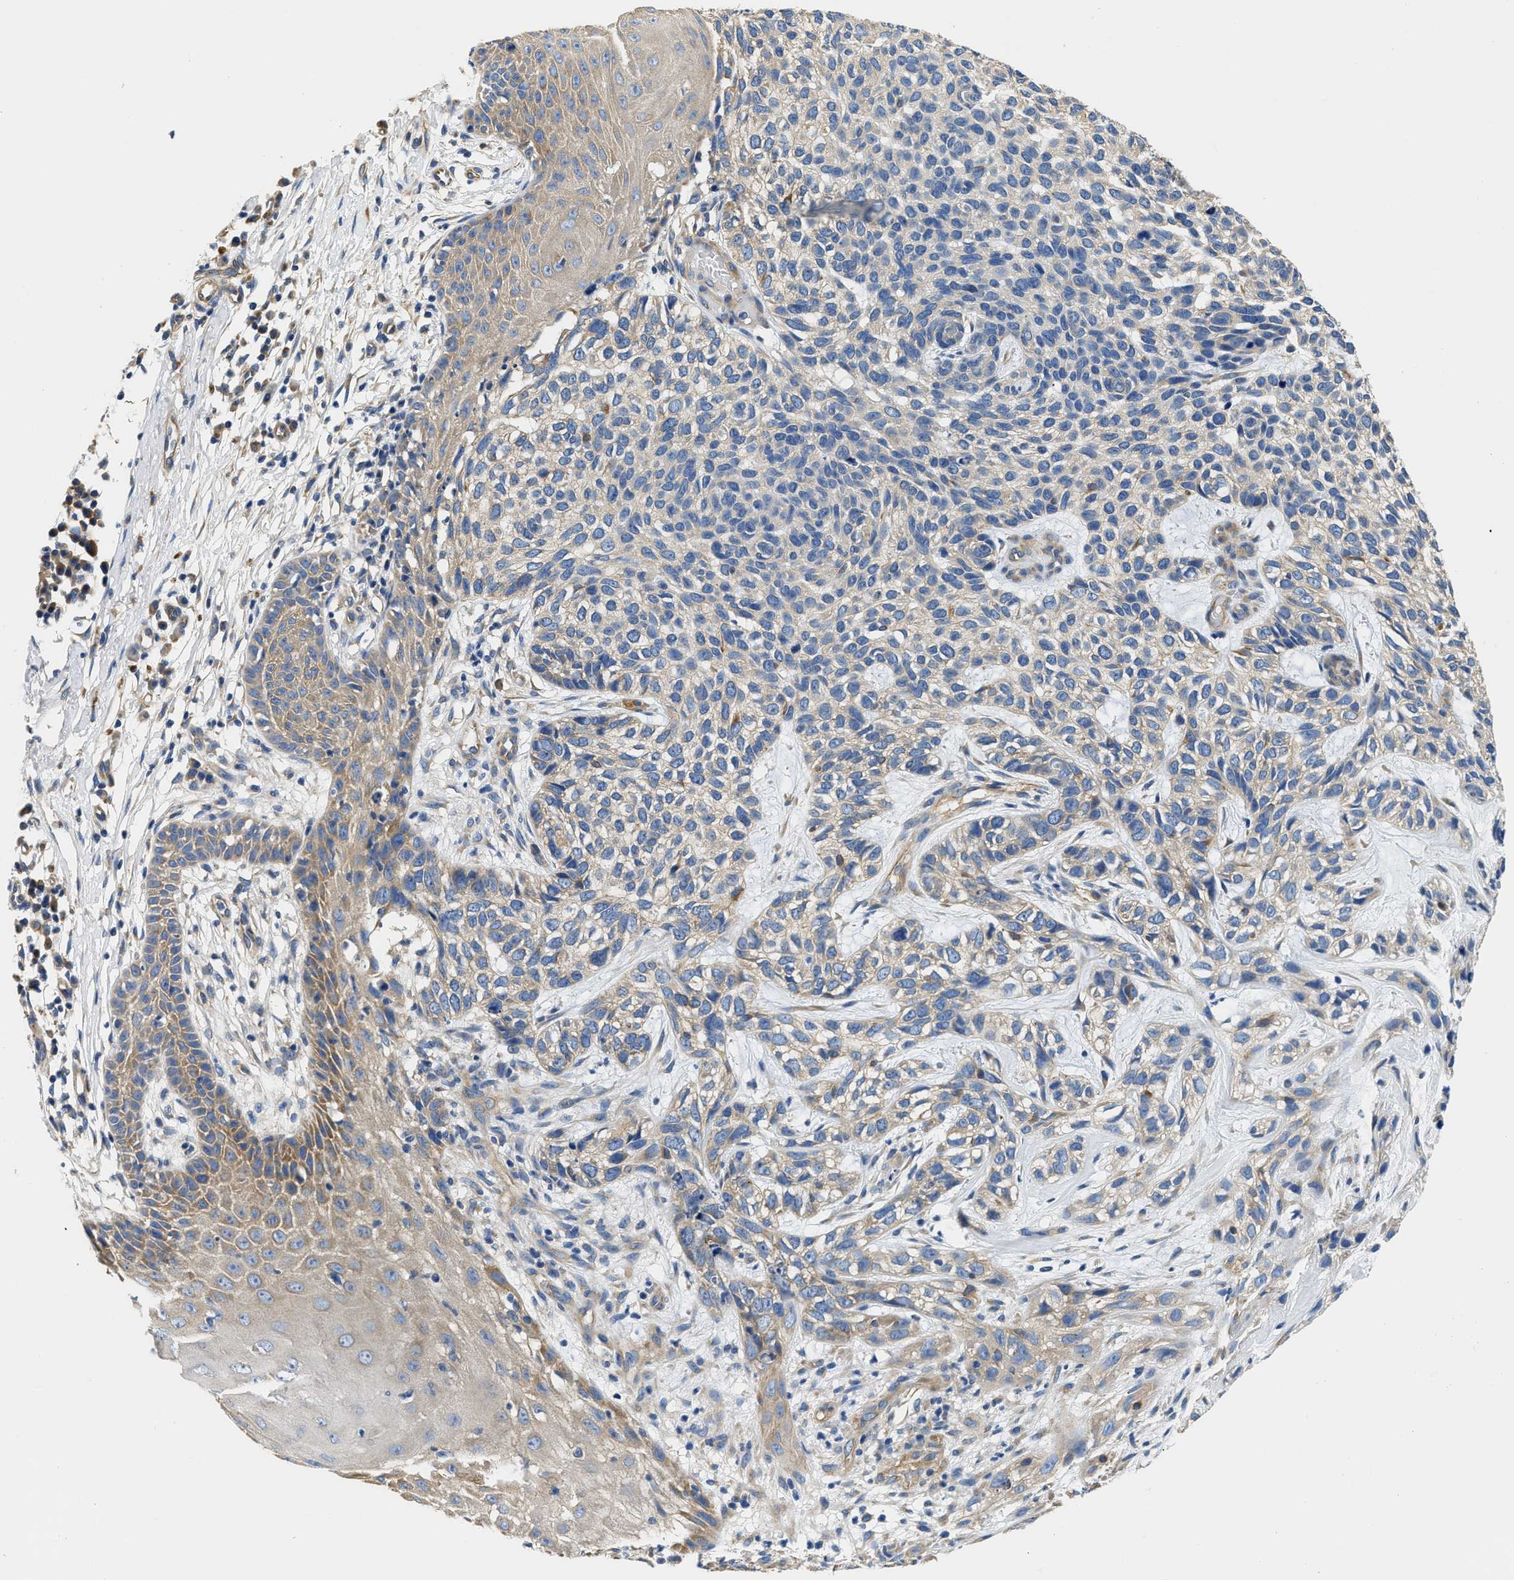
{"staining": {"intensity": "weak", "quantity": "<25%", "location": "cytoplasmic/membranous"}, "tissue": "skin cancer", "cell_type": "Tumor cells", "image_type": "cancer", "snomed": [{"axis": "morphology", "description": "Normal tissue, NOS"}, {"axis": "morphology", "description": "Basal cell carcinoma"}, {"axis": "topography", "description": "Skin"}], "caption": "Tumor cells show no significant protein expression in skin cancer (basal cell carcinoma).", "gene": "CSDE1", "patient": {"sex": "male", "age": 79}}